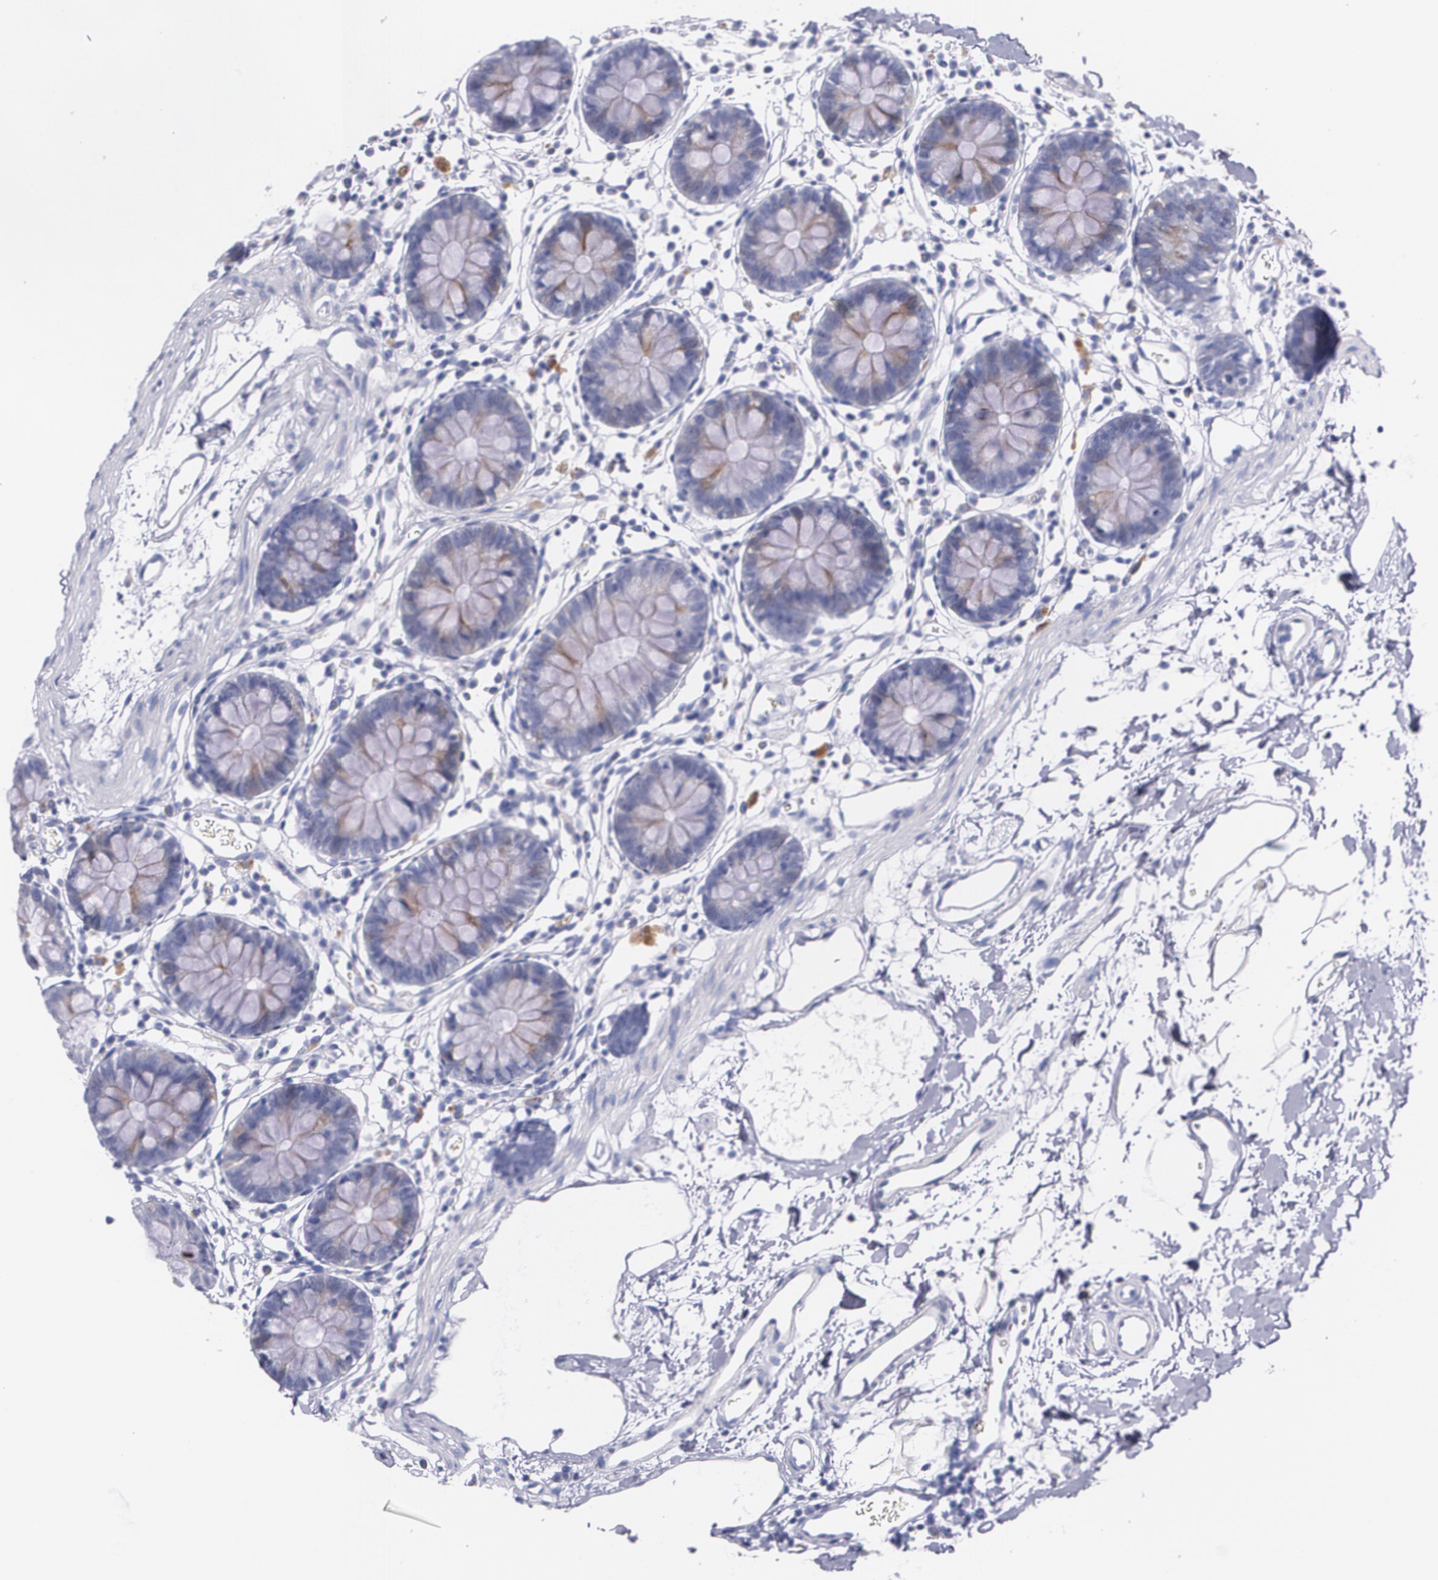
{"staining": {"intensity": "negative", "quantity": "none", "location": "none"}, "tissue": "colon", "cell_type": "Endothelial cells", "image_type": "normal", "snomed": [{"axis": "morphology", "description": "Normal tissue, NOS"}, {"axis": "topography", "description": "Colon"}], "caption": "There is no significant positivity in endothelial cells of colon.", "gene": "HMMR", "patient": {"sex": "male", "age": 14}}